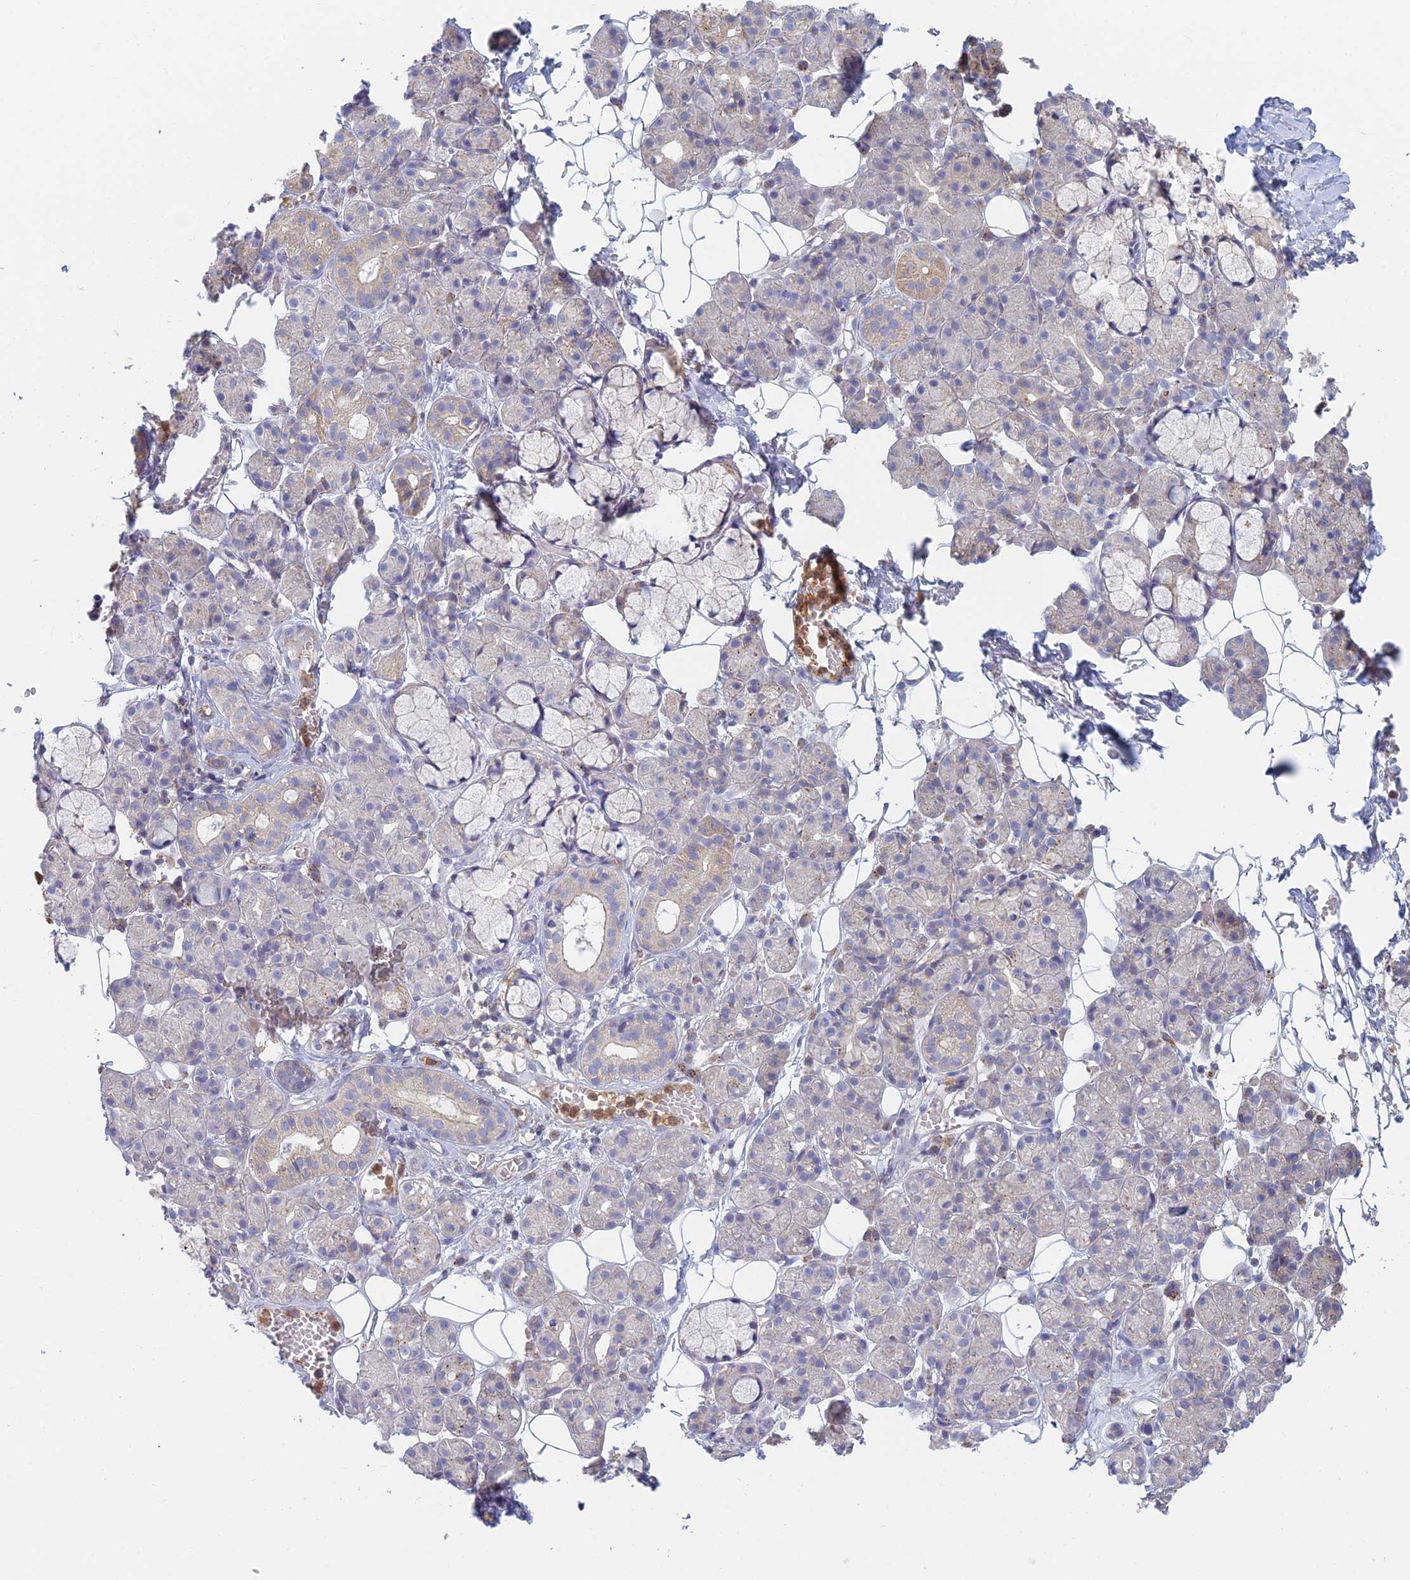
{"staining": {"intensity": "weak", "quantity": "<25%", "location": "cytoplasmic/membranous"}, "tissue": "salivary gland", "cell_type": "Glandular cells", "image_type": "normal", "snomed": [{"axis": "morphology", "description": "Normal tissue, NOS"}, {"axis": "topography", "description": "Salivary gland"}], "caption": "Immunohistochemistry (IHC) image of benign salivary gland: salivary gland stained with DAB demonstrates no significant protein staining in glandular cells. (Stains: DAB (3,3'-diaminobenzidine) immunohistochemistry (IHC) with hematoxylin counter stain, Microscopy: brightfield microscopy at high magnification).", "gene": "STRN4", "patient": {"sex": "male", "age": 63}}